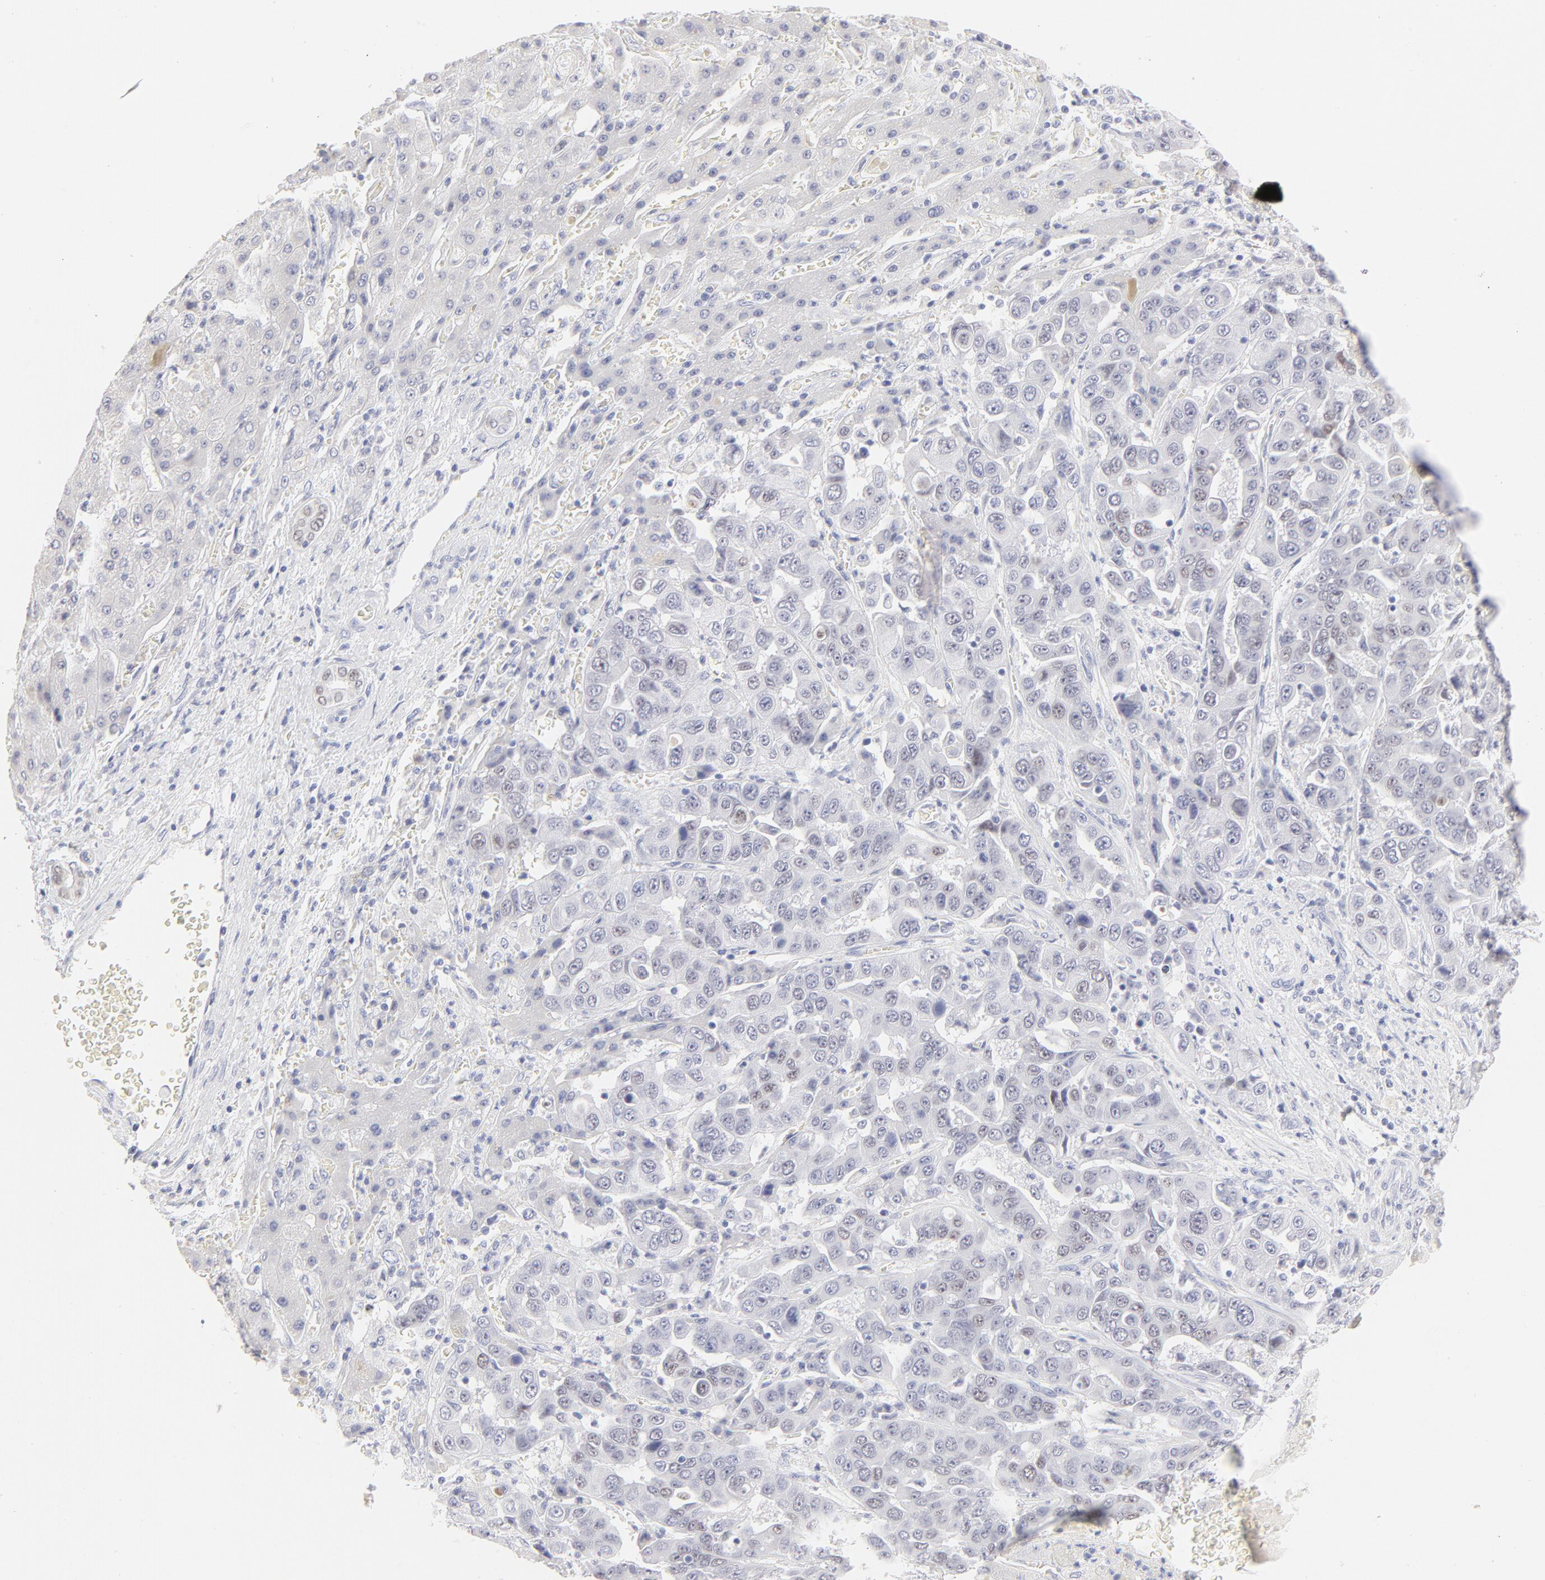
{"staining": {"intensity": "weak", "quantity": "<25%", "location": "nuclear"}, "tissue": "liver cancer", "cell_type": "Tumor cells", "image_type": "cancer", "snomed": [{"axis": "morphology", "description": "Cholangiocarcinoma"}, {"axis": "topography", "description": "Liver"}], "caption": "IHC photomicrograph of neoplastic tissue: human liver cholangiocarcinoma stained with DAB displays no significant protein expression in tumor cells.", "gene": "ELF3", "patient": {"sex": "female", "age": 52}}